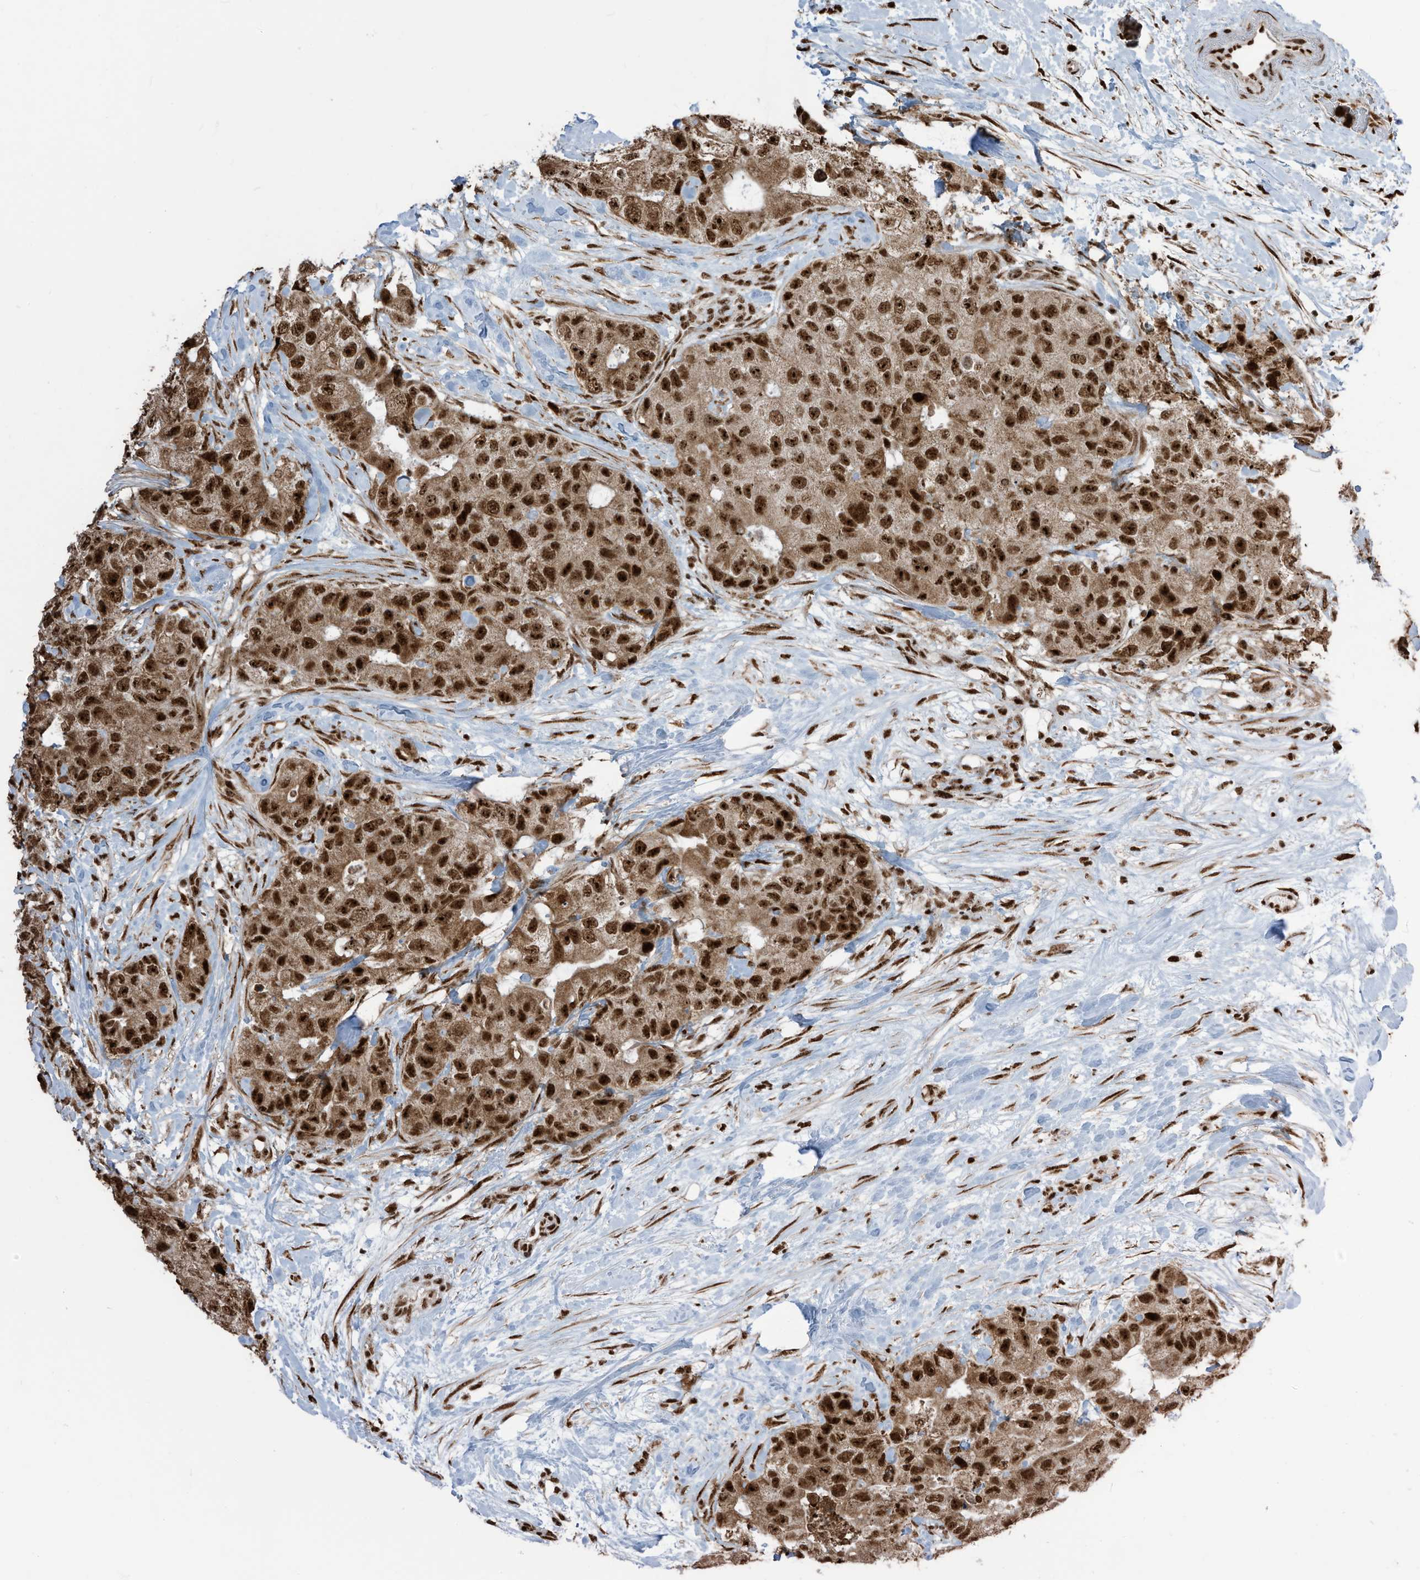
{"staining": {"intensity": "strong", "quantity": ">75%", "location": "cytoplasmic/membranous,nuclear"}, "tissue": "breast cancer", "cell_type": "Tumor cells", "image_type": "cancer", "snomed": [{"axis": "morphology", "description": "Duct carcinoma"}, {"axis": "topography", "description": "Breast"}], "caption": "Immunohistochemical staining of breast invasive ductal carcinoma demonstrates high levels of strong cytoplasmic/membranous and nuclear protein expression in about >75% of tumor cells.", "gene": "LBH", "patient": {"sex": "female", "age": 62}}